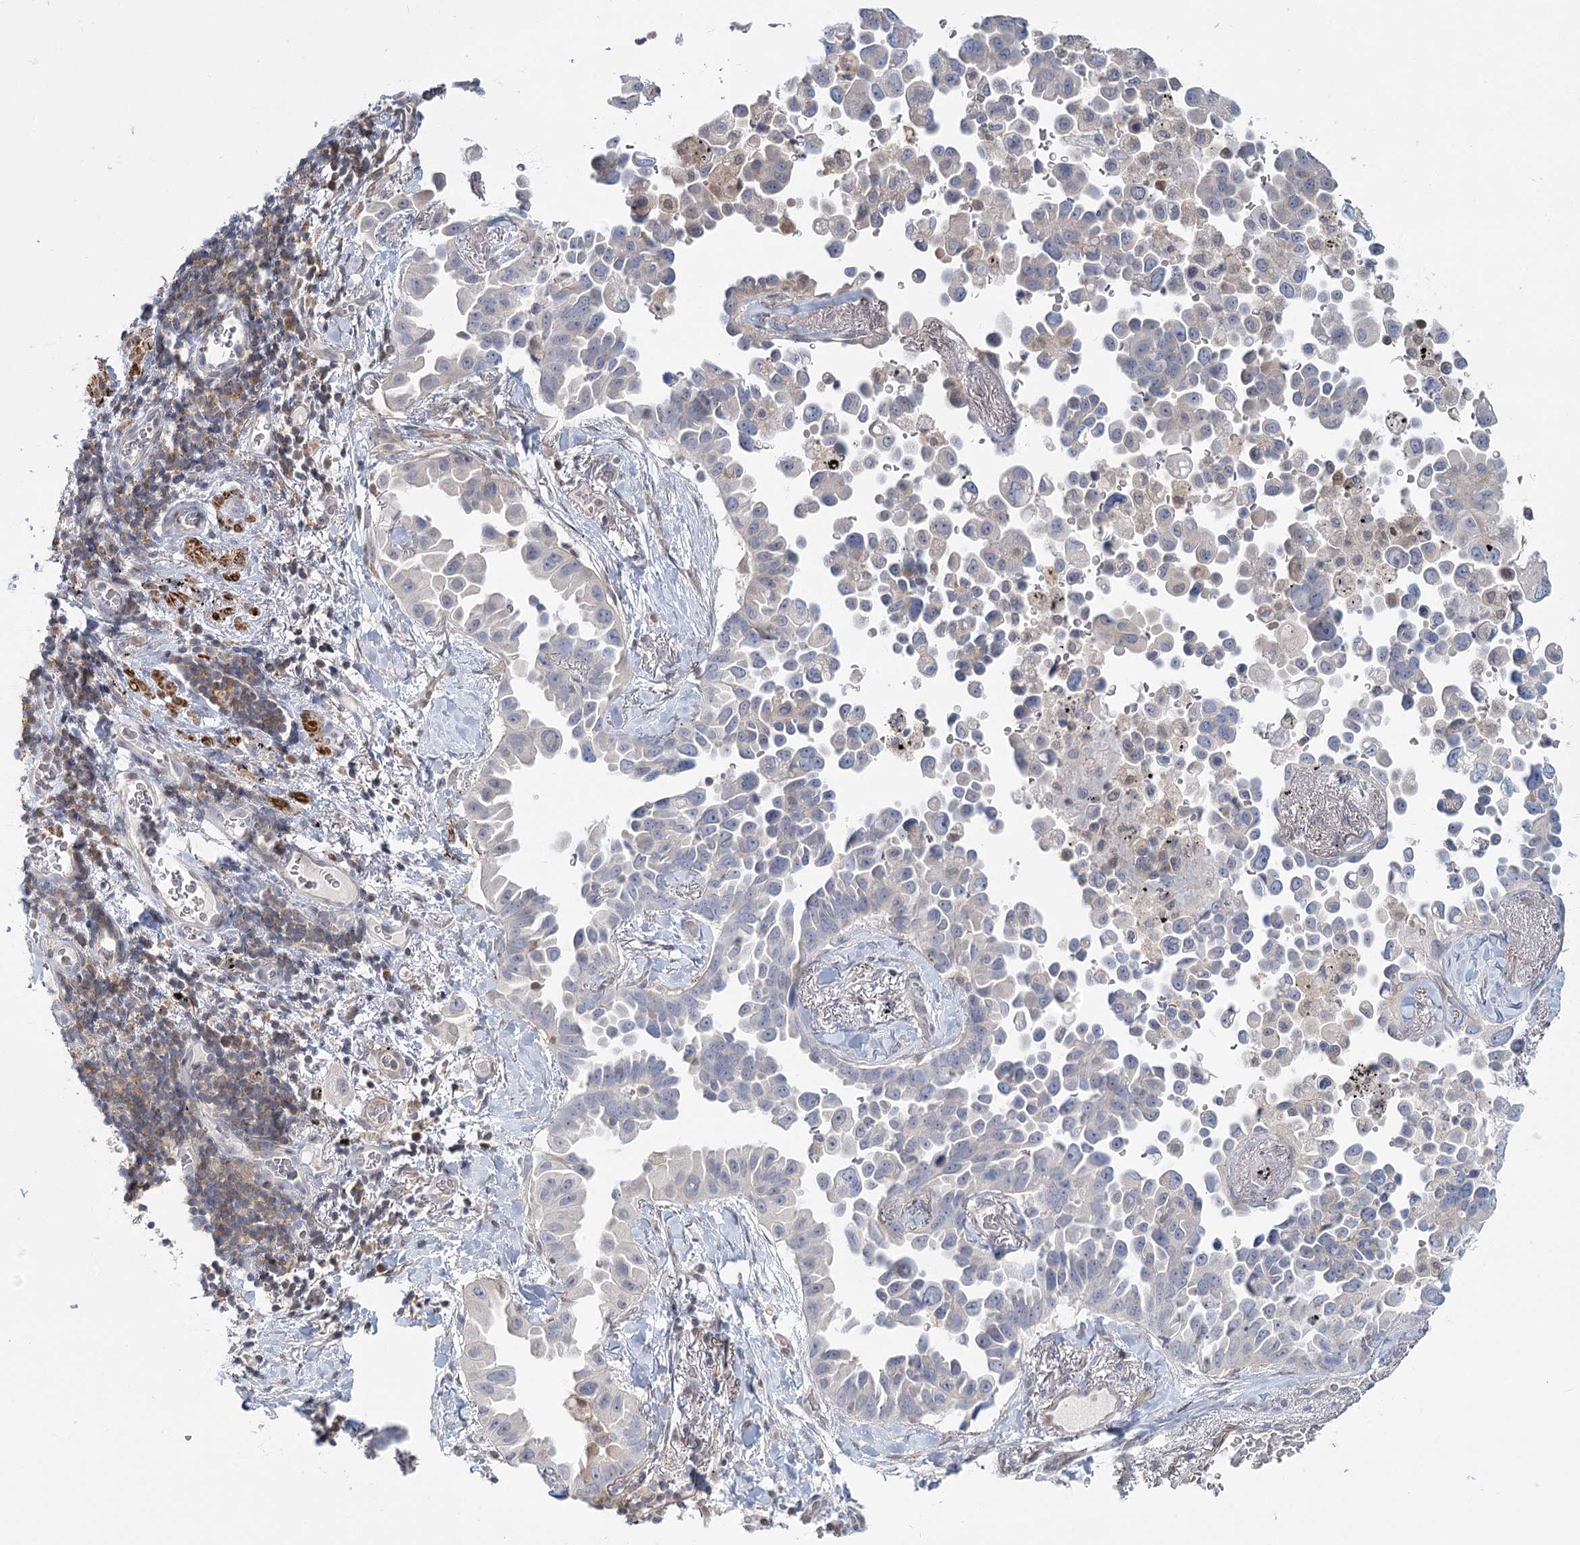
{"staining": {"intensity": "negative", "quantity": "none", "location": "none"}, "tissue": "lung cancer", "cell_type": "Tumor cells", "image_type": "cancer", "snomed": [{"axis": "morphology", "description": "Adenocarcinoma, NOS"}, {"axis": "topography", "description": "Lung"}], "caption": "Histopathology image shows no protein positivity in tumor cells of lung cancer tissue.", "gene": "USP11", "patient": {"sex": "female", "age": 67}}